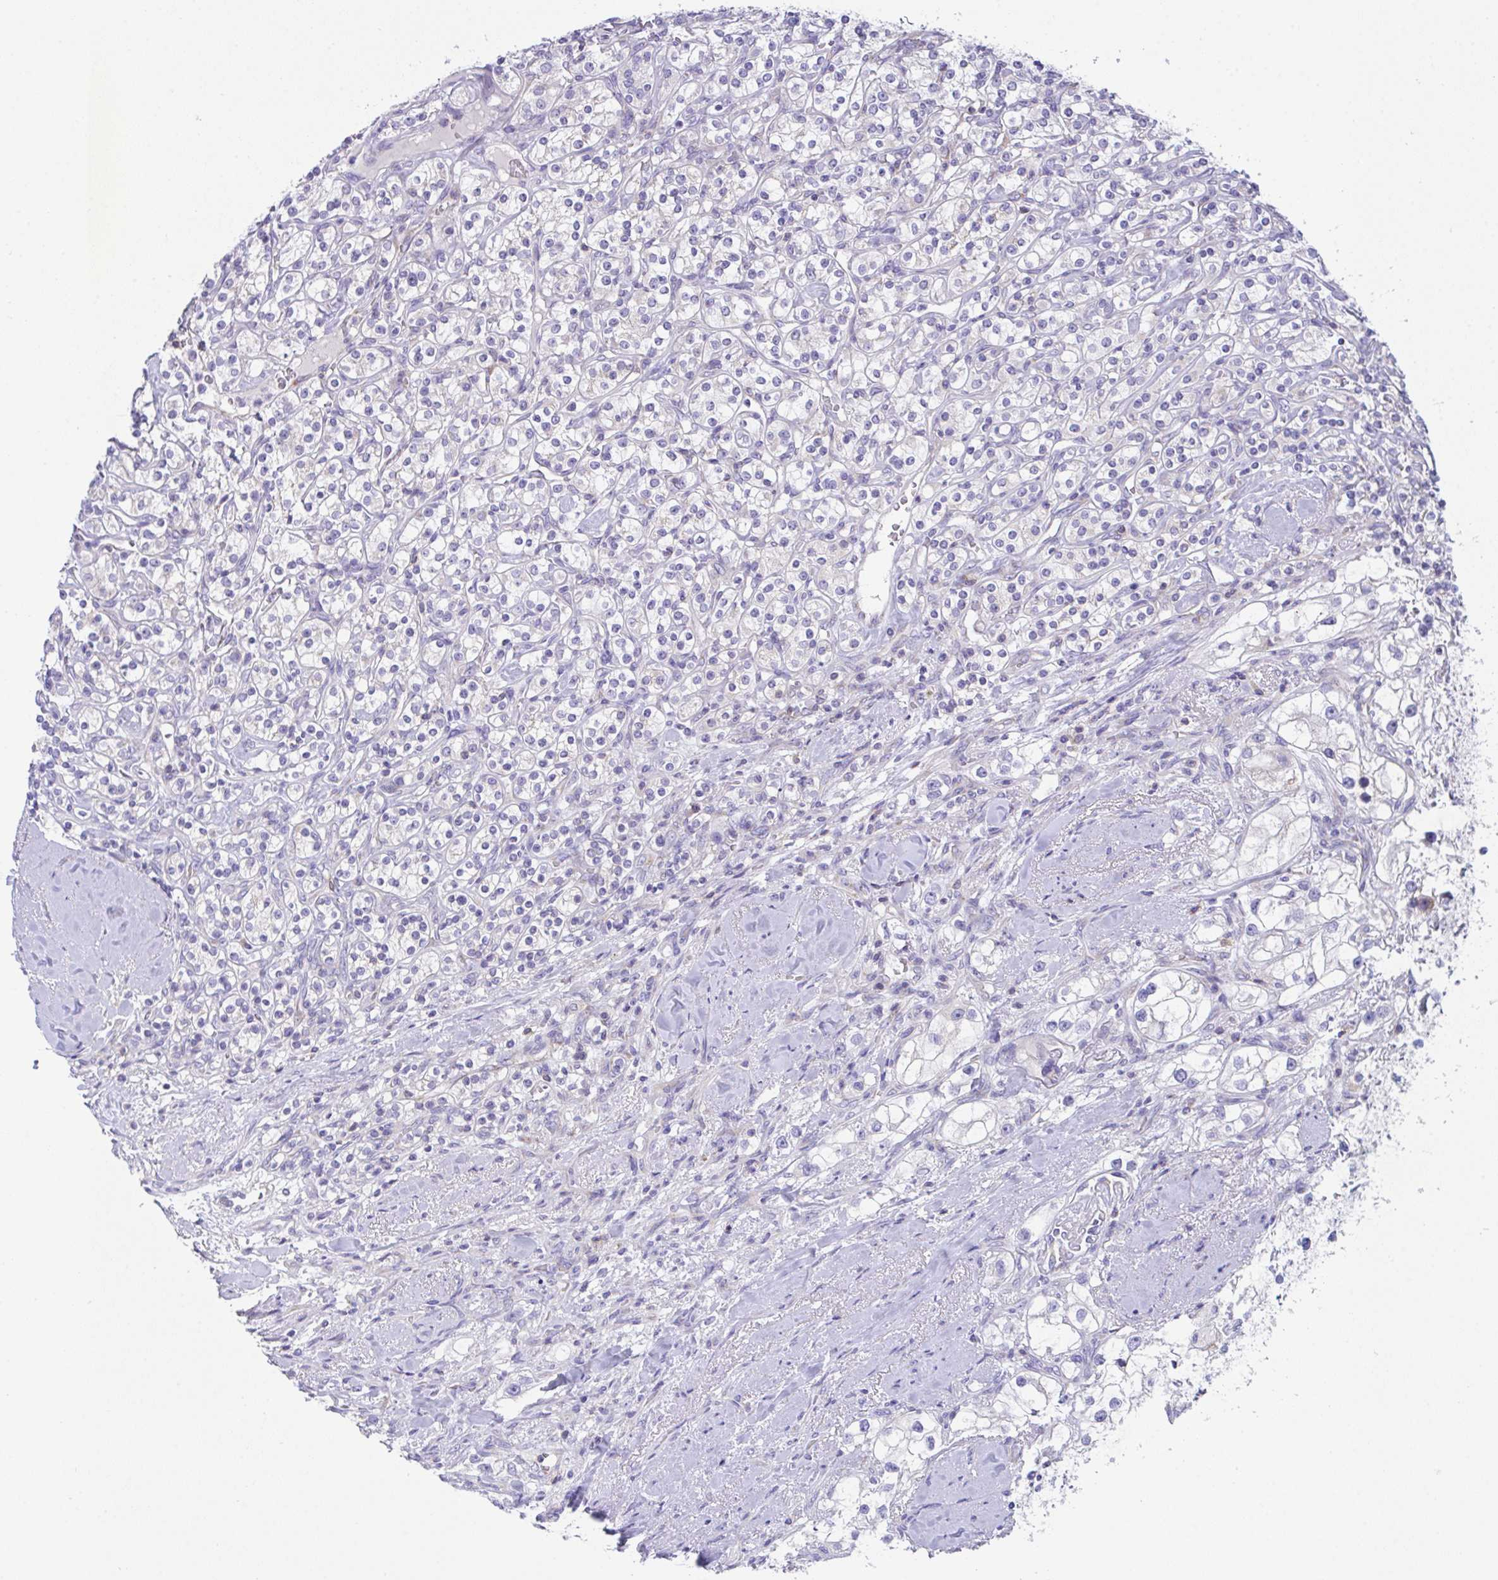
{"staining": {"intensity": "negative", "quantity": "none", "location": "none"}, "tissue": "renal cancer", "cell_type": "Tumor cells", "image_type": "cancer", "snomed": [{"axis": "morphology", "description": "Adenocarcinoma, NOS"}, {"axis": "topography", "description": "Kidney"}], "caption": "Tumor cells show no significant expression in adenocarcinoma (renal). (DAB immunohistochemistry with hematoxylin counter stain).", "gene": "MIA3", "patient": {"sex": "male", "age": 77}}